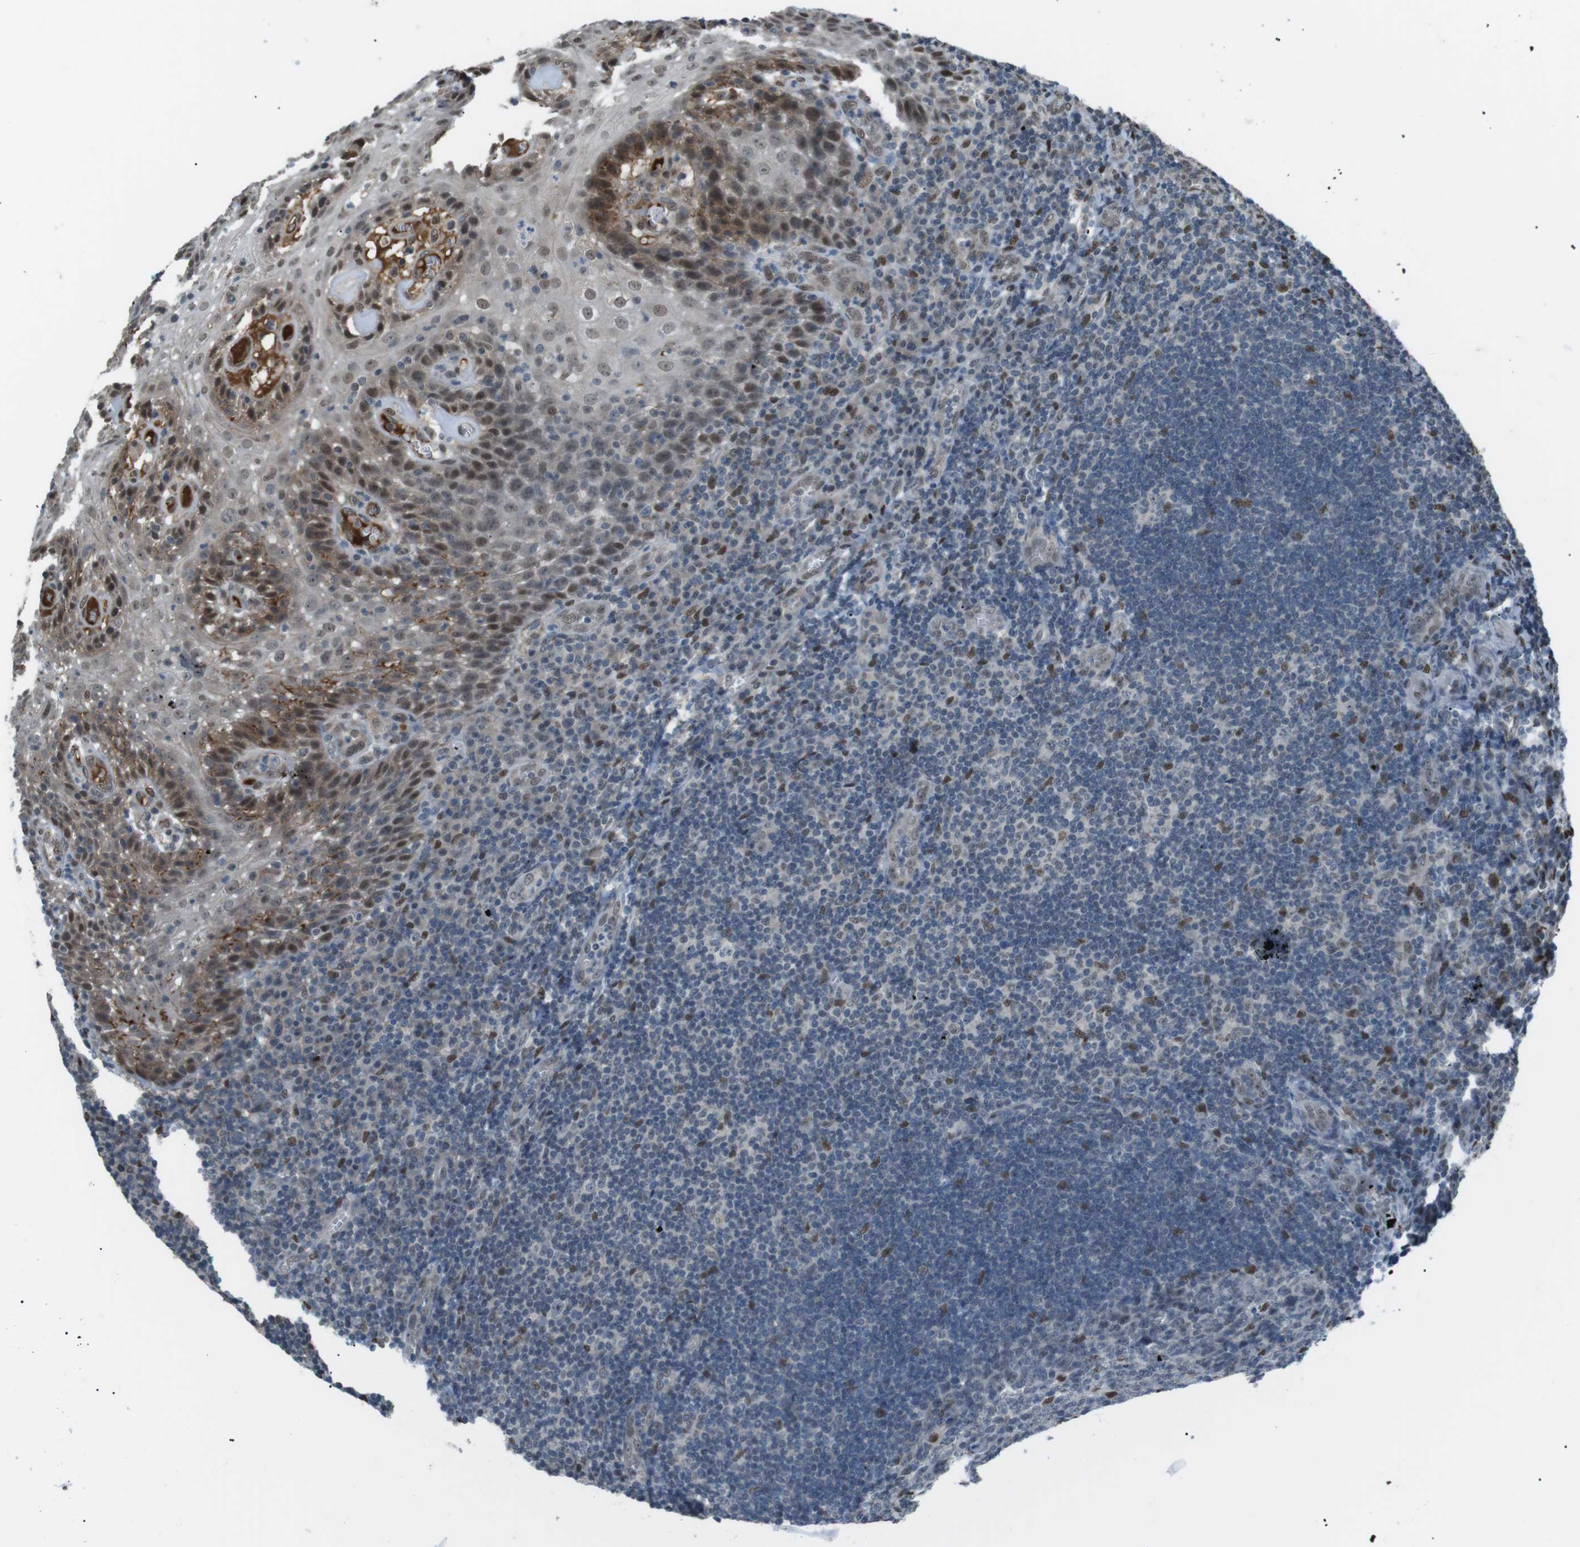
{"staining": {"intensity": "moderate", "quantity": "<25%", "location": "nuclear"}, "tissue": "tonsil", "cell_type": "Germinal center cells", "image_type": "normal", "snomed": [{"axis": "morphology", "description": "Normal tissue, NOS"}, {"axis": "topography", "description": "Tonsil"}], "caption": "Protein analysis of benign tonsil demonstrates moderate nuclear expression in approximately <25% of germinal center cells.", "gene": "SRPK2", "patient": {"sex": "male", "age": 37}}